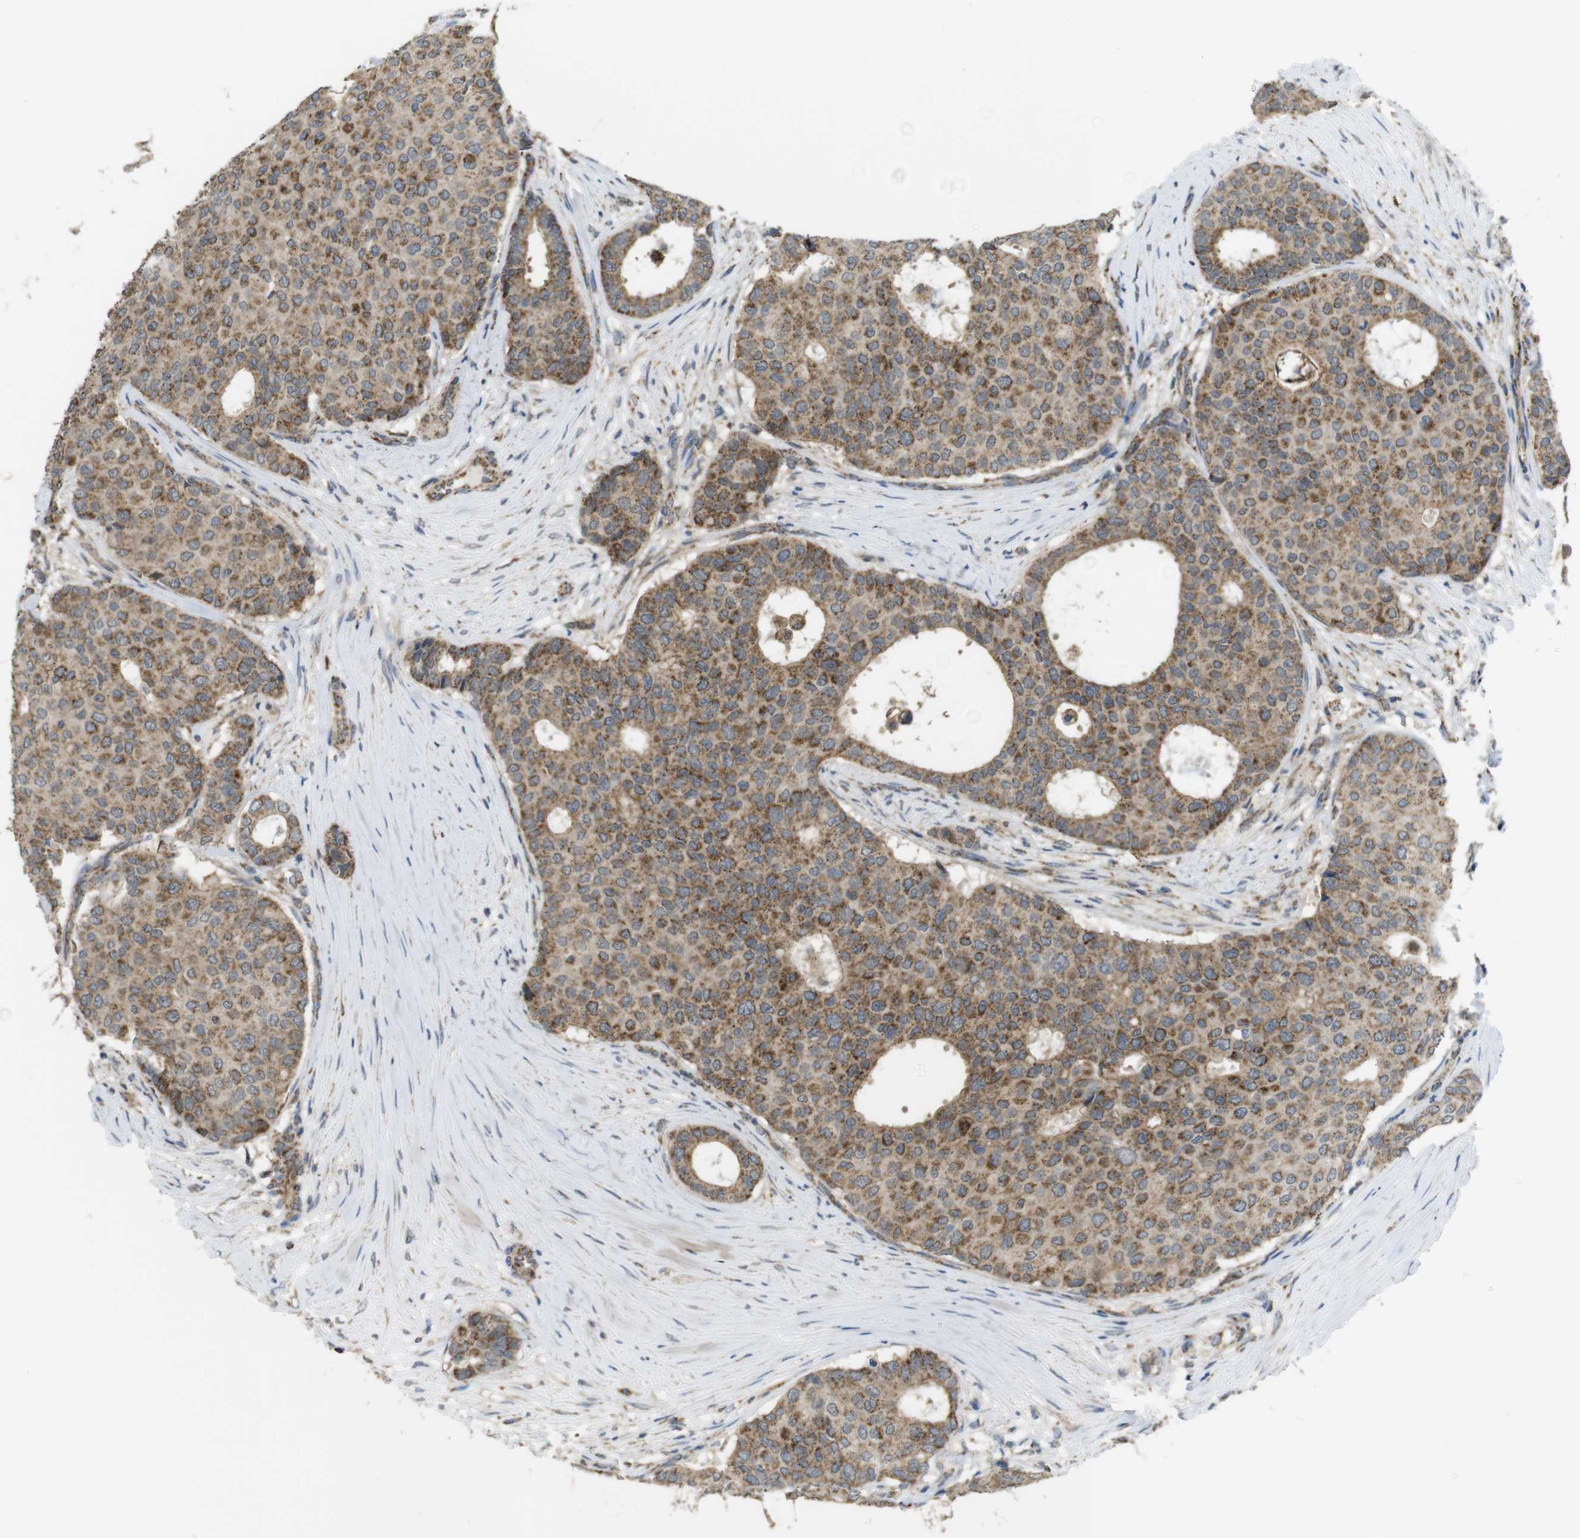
{"staining": {"intensity": "moderate", "quantity": ">75%", "location": "cytoplasmic/membranous"}, "tissue": "breast cancer", "cell_type": "Tumor cells", "image_type": "cancer", "snomed": [{"axis": "morphology", "description": "Duct carcinoma"}, {"axis": "topography", "description": "Breast"}], "caption": "Immunohistochemical staining of breast intraductal carcinoma displays moderate cytoplasmic/membranous protein staining in about >75% of tumor cells.", "gene": "CALHM2", "patient": {"sex": "female", "age": 75}}